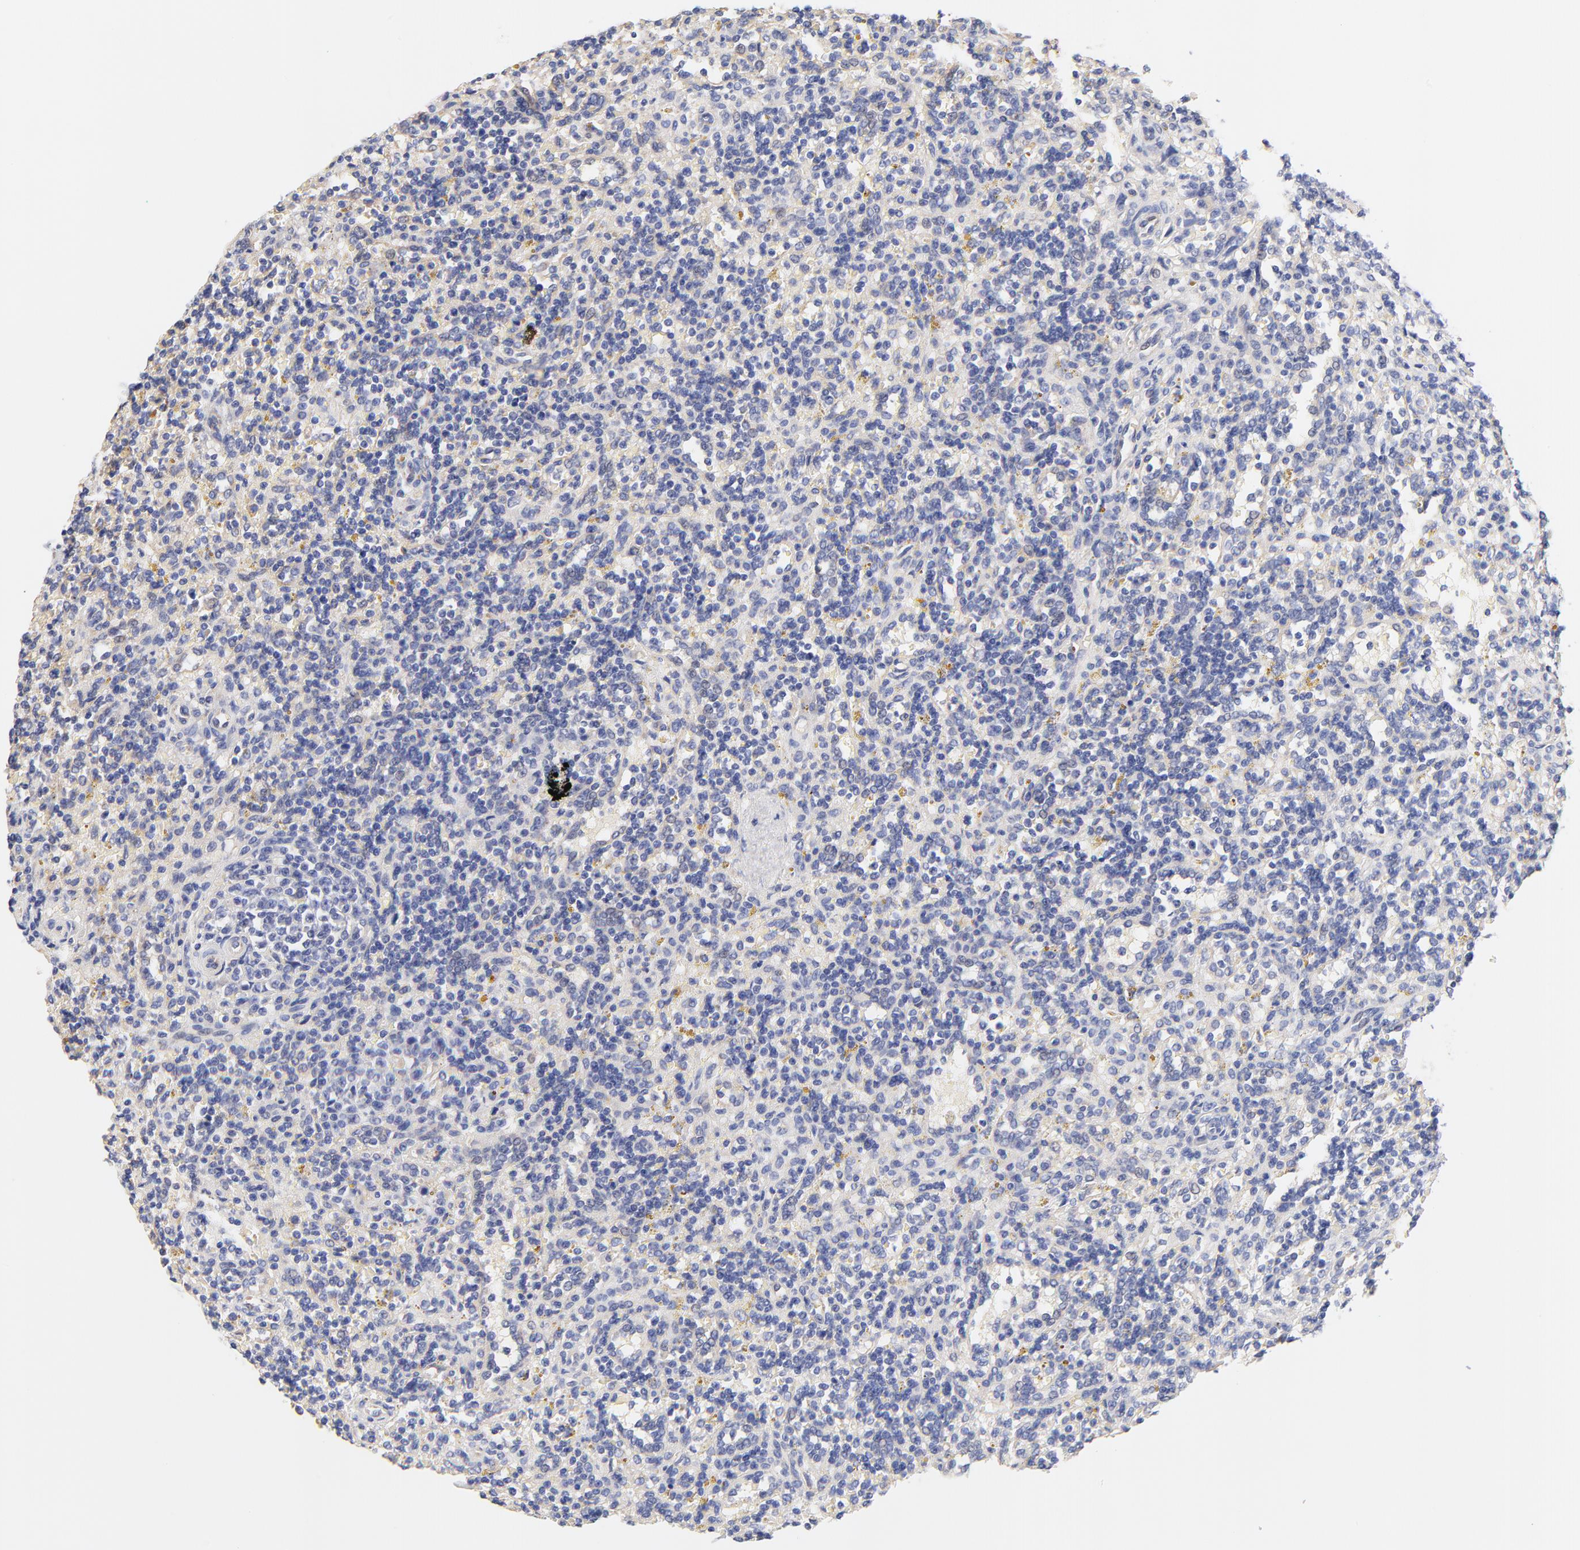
{"staining": {"intensity": "negative", "quantity": "none", "location": "none"}, "tissue": "lymphoma", "cell_type": "Tumor cells", "image_type": "cancer", "snomed": [{"axis": "morphology", "description": "Malignant lymphoma, non-Hodgkin's type, Low grade"}, {"axis": "topography", "description": "Spleen"}], "caption": "Tumor cells show no significant expression in lymphoma.", "gene": "HS3ST1", "patient": {"sex": "male", "age": 67}}